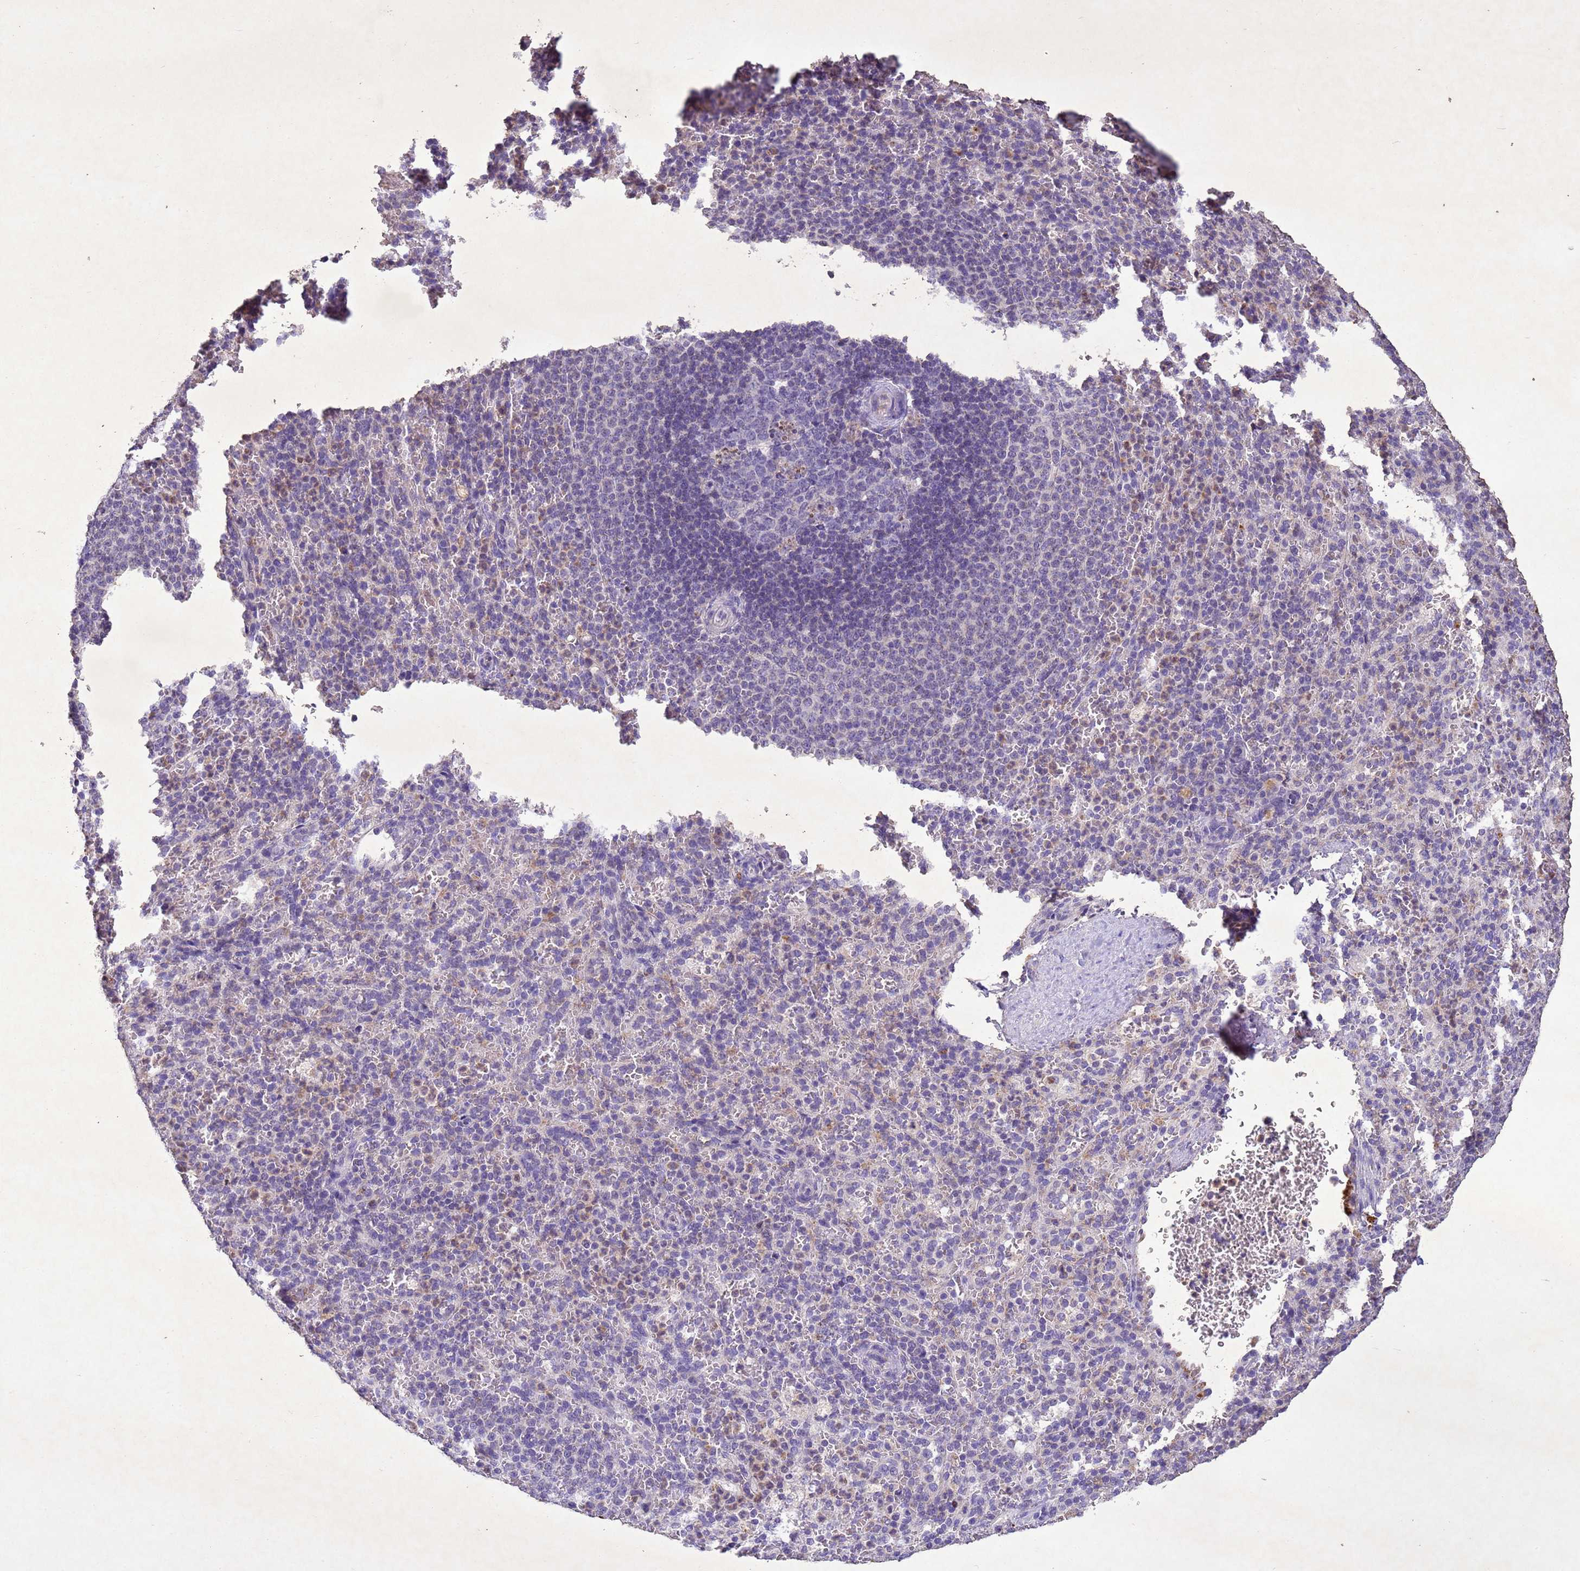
{"staining": {"intensity": "weak", "quantity": "<25%", "location": "cytoplasmic/membranous"}, "tissue": "spleen", "cell_type": "Cells in red pulp", "image_type": "normal", "snomed": [{"axis": "morphology", "description": "Normal tissue, NOS"}, {"axis": "topography", "description": "Spleen"}], "caption": "Immunohistochemistry (IHC) photomicrograph of normal spleen: spleen stained with DAB displays no significant protein expression in cells in red pulp.", "gene": "NLRP11", "patient": {"sex": "female", "age": 21}}